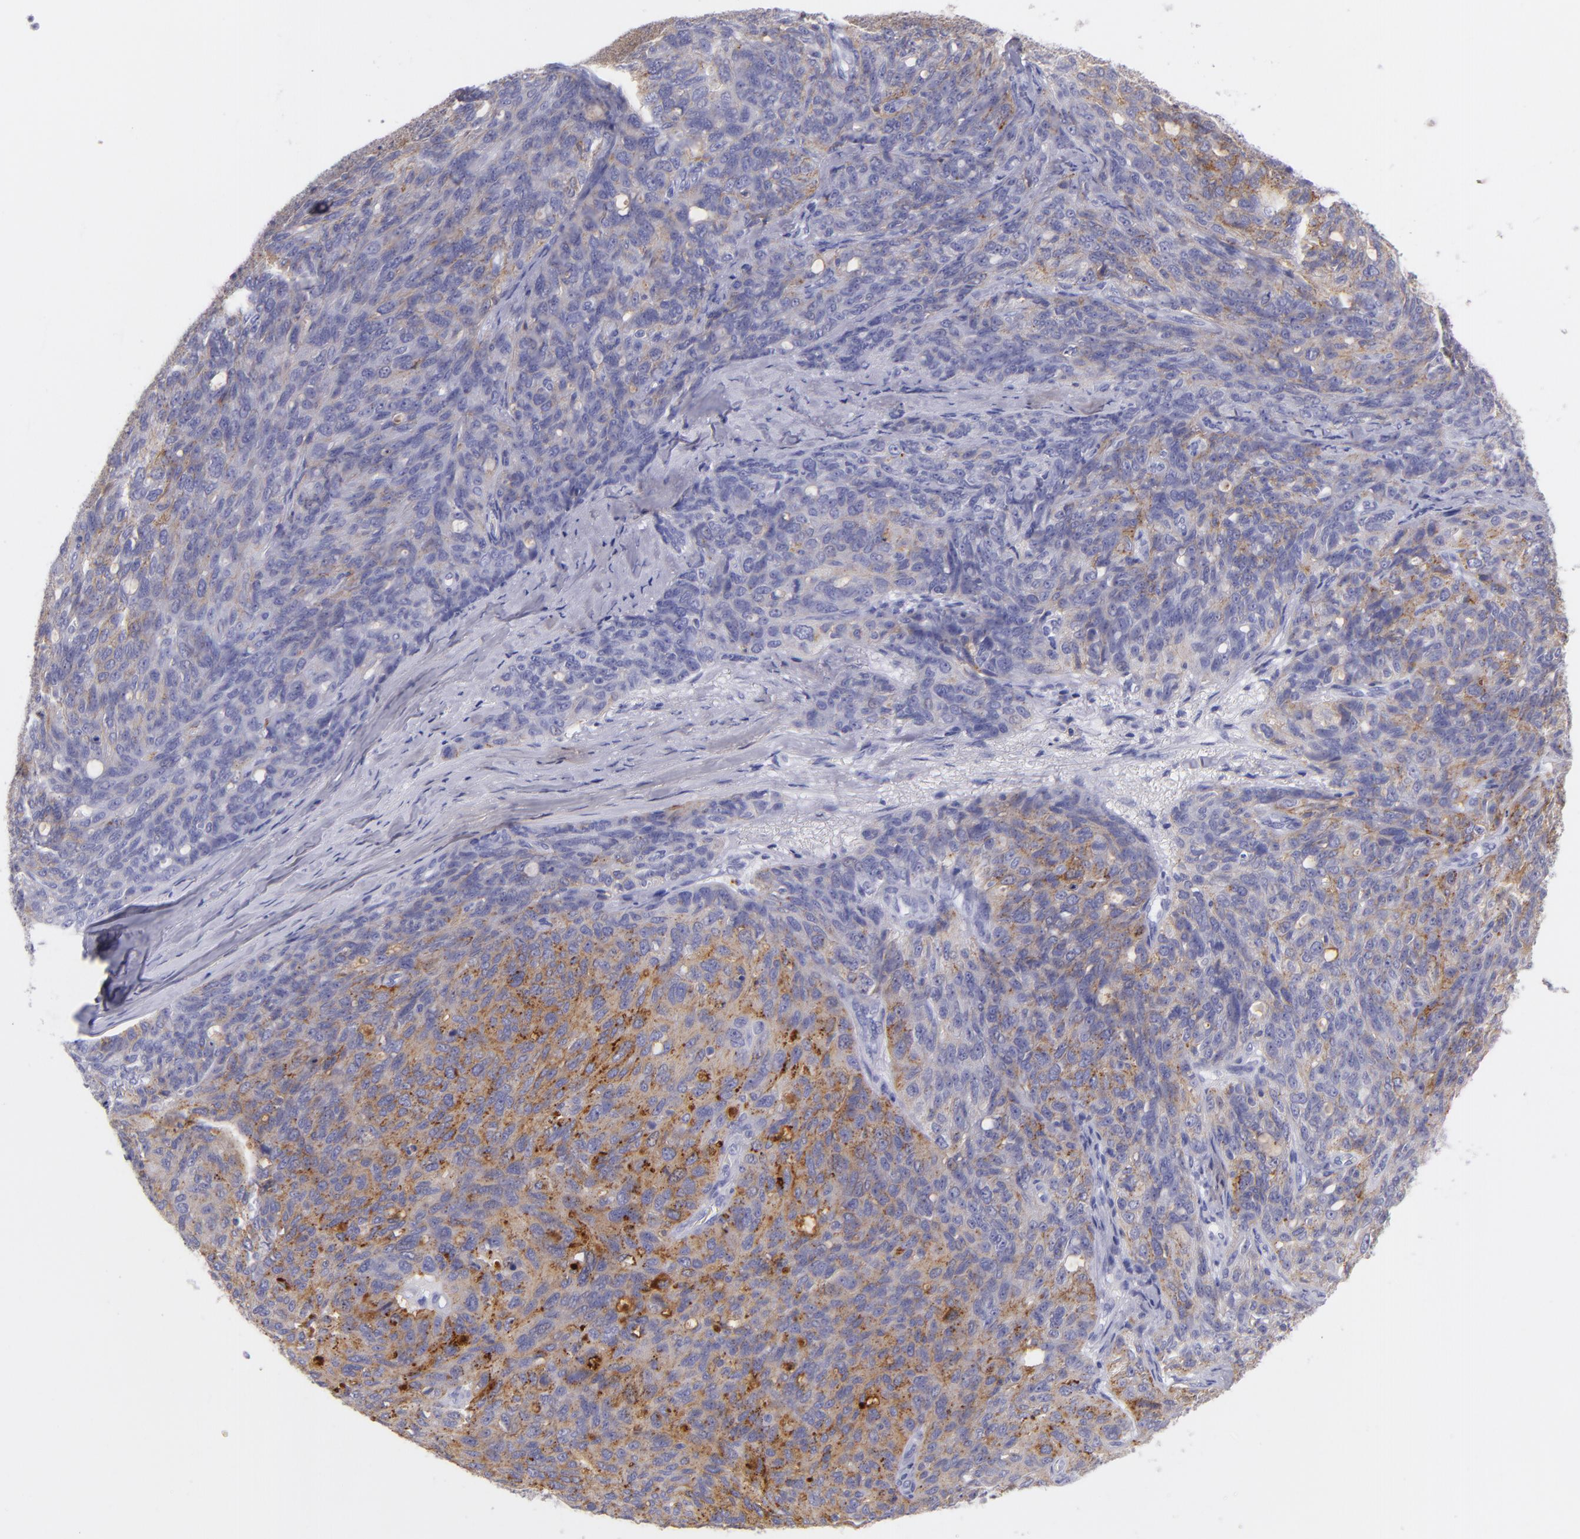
{"staining": {"intensity": "moderate", "quantity": "<25%", "location": "cytoplasmic/membranous"}, "tissue": "ovarian cancer", "cell_type": "Tumor cells", "image_type": "cancer", "snomed": [{"axis": "morphology", "description": "Carcinoma, endometroid"}, {"axis": "topography", "description": "Ovary"}], "caption": "This micrograph reveals immunohistochemistry (IHC) staining of ovarian cancer, with low moderate cytoplasmic/membranous expression in approximately <25% of tumor cells.", "gene": "CD82", "patient": {"sex": "female", "age": 60}}